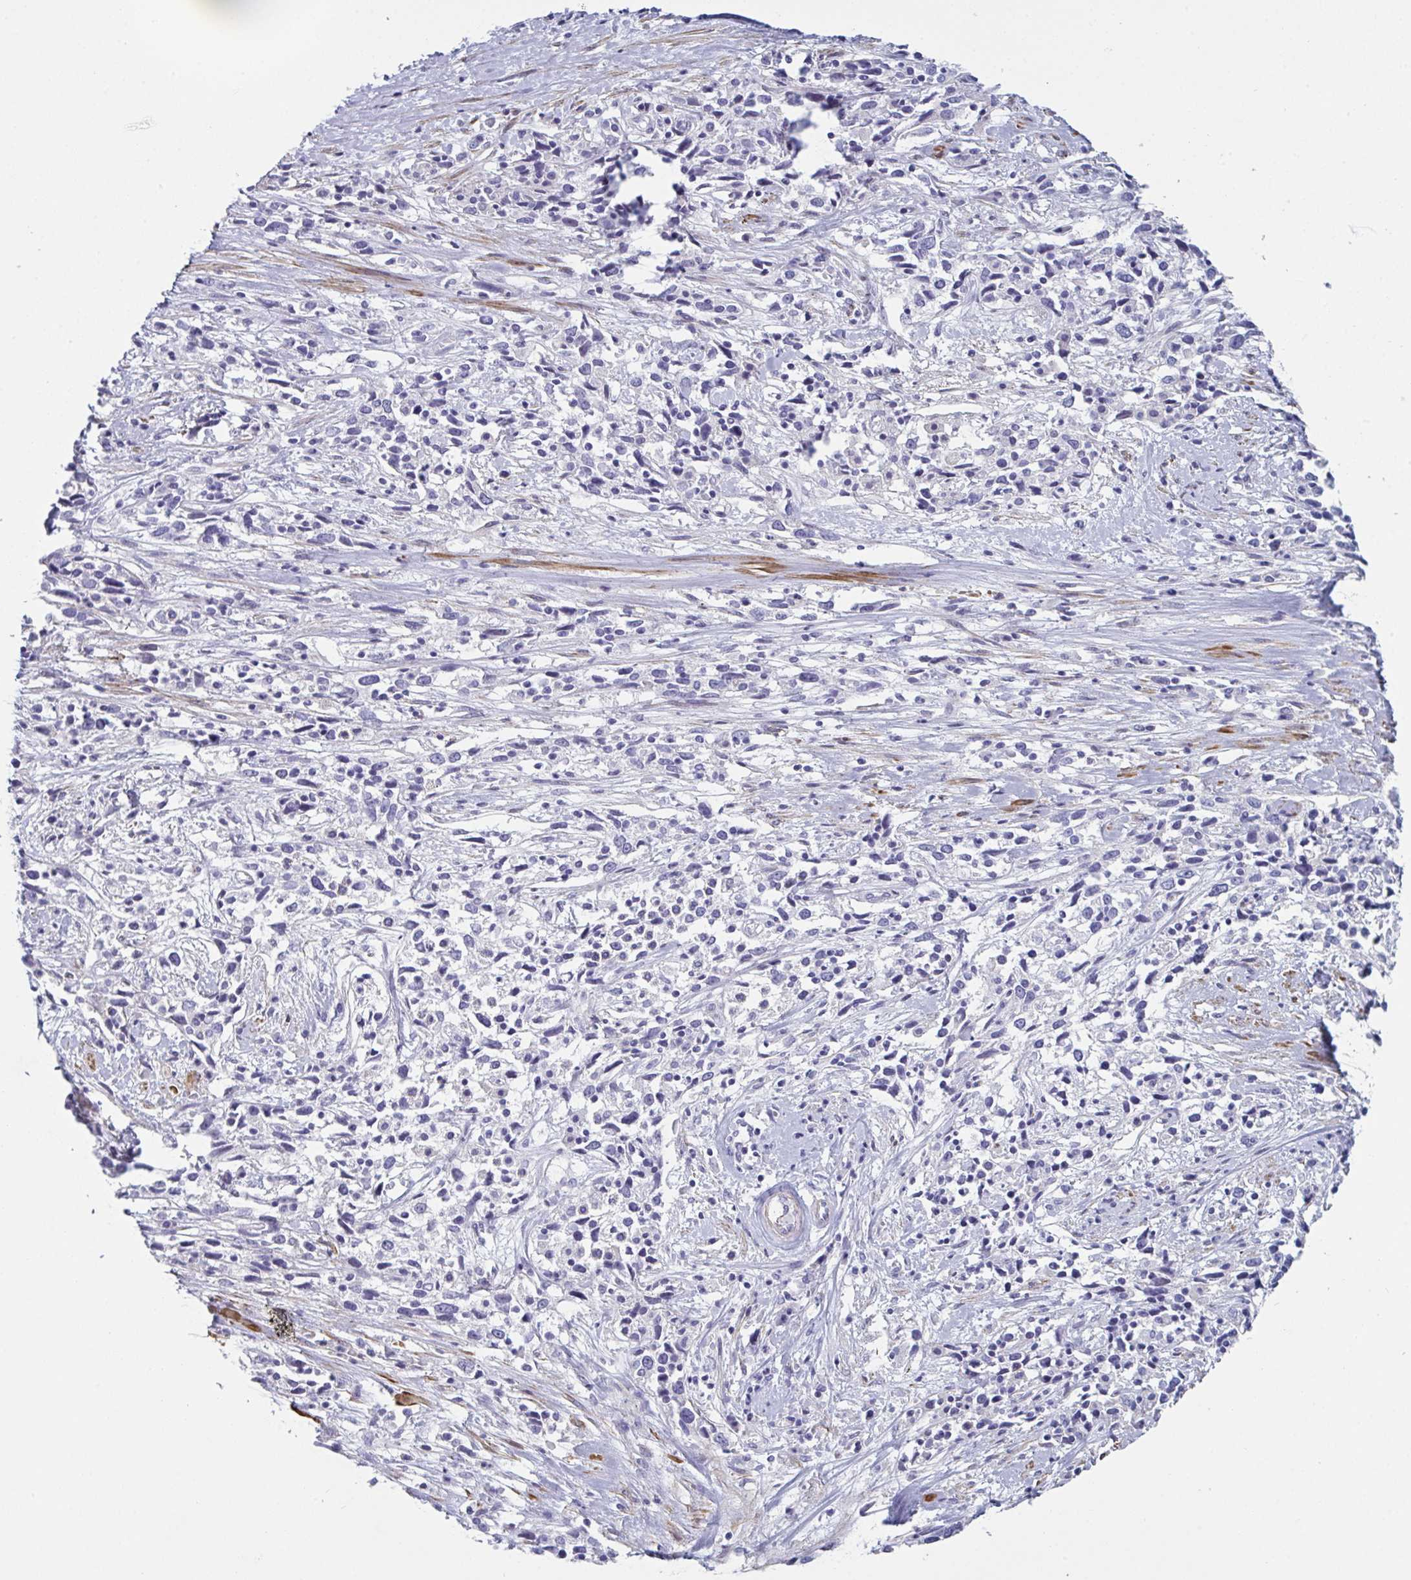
{"staining": {"intensity": "negative", "quantity": "none", "location": "none"}, "tissue": "cervical cancer", "cell_type": "Tumor cells", "image_type": "cancer", "snomed": [{"axis": "morphology", "description": "Adenocarcinoma, NOS"}, {"axis": "topography", "description": "Cervix"}], "caption": "Tumor cells are negative for protein expression in human cervical adenocarcinoma.", "gene": "OR5P3", "patient": {"sex": "female", "age": 40}}